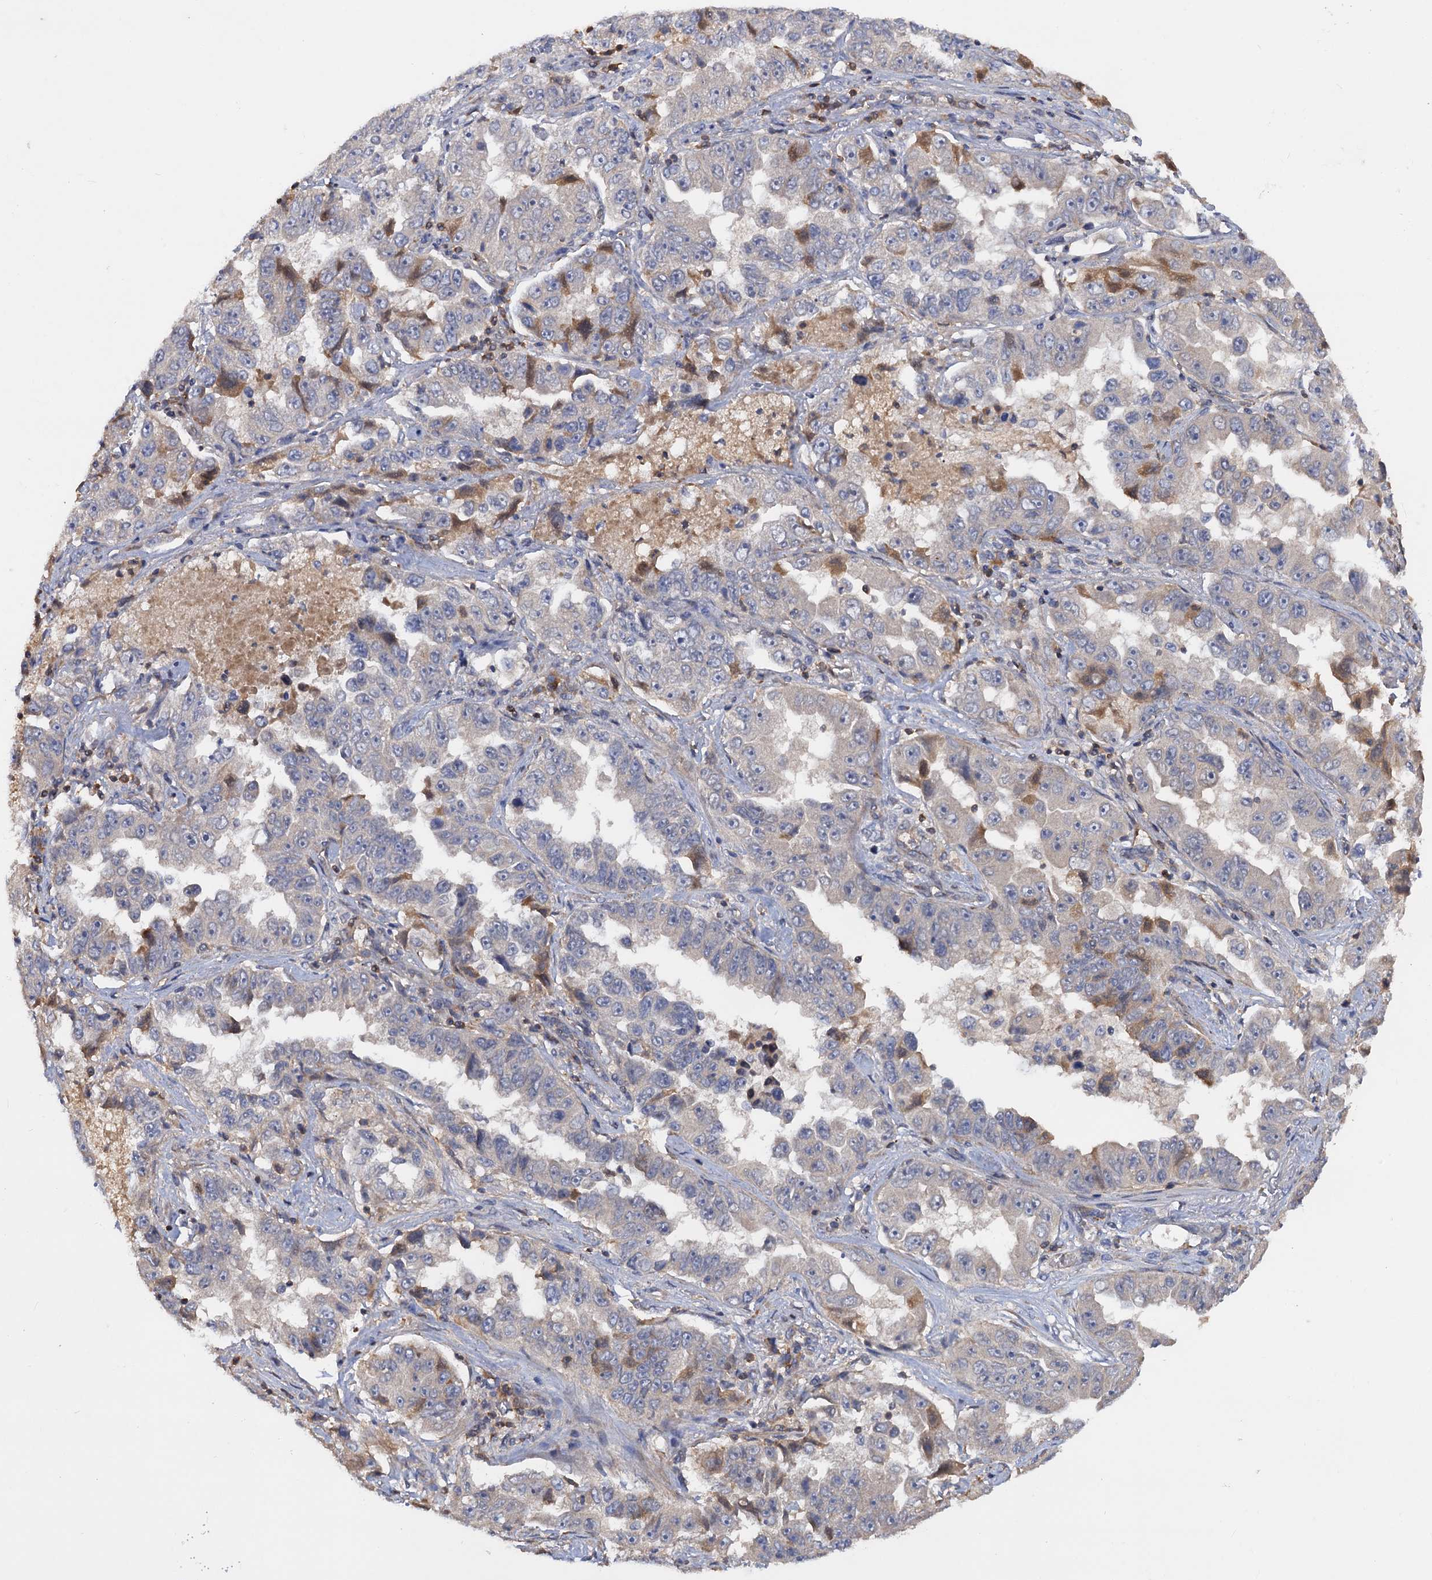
{"staining": {"intensity": "weak", "quantity": "<25%", "location": "cytoplasmic/membranous"}, "tissue": "lung cancer", "cell_type": "Tumor cells", "image_type": "cancer", "snomed": [{"axis": "morphology", "description": "Adenocarcinoma, NOS"}, {"axis": "topography", "description": "Lung"}], "caption": "Immunohistochemical staining of lung cancer reveals no significant positivity in tumor cells.", "gene": "DGKA", "patient": {"sex": "female", "age": 51}}